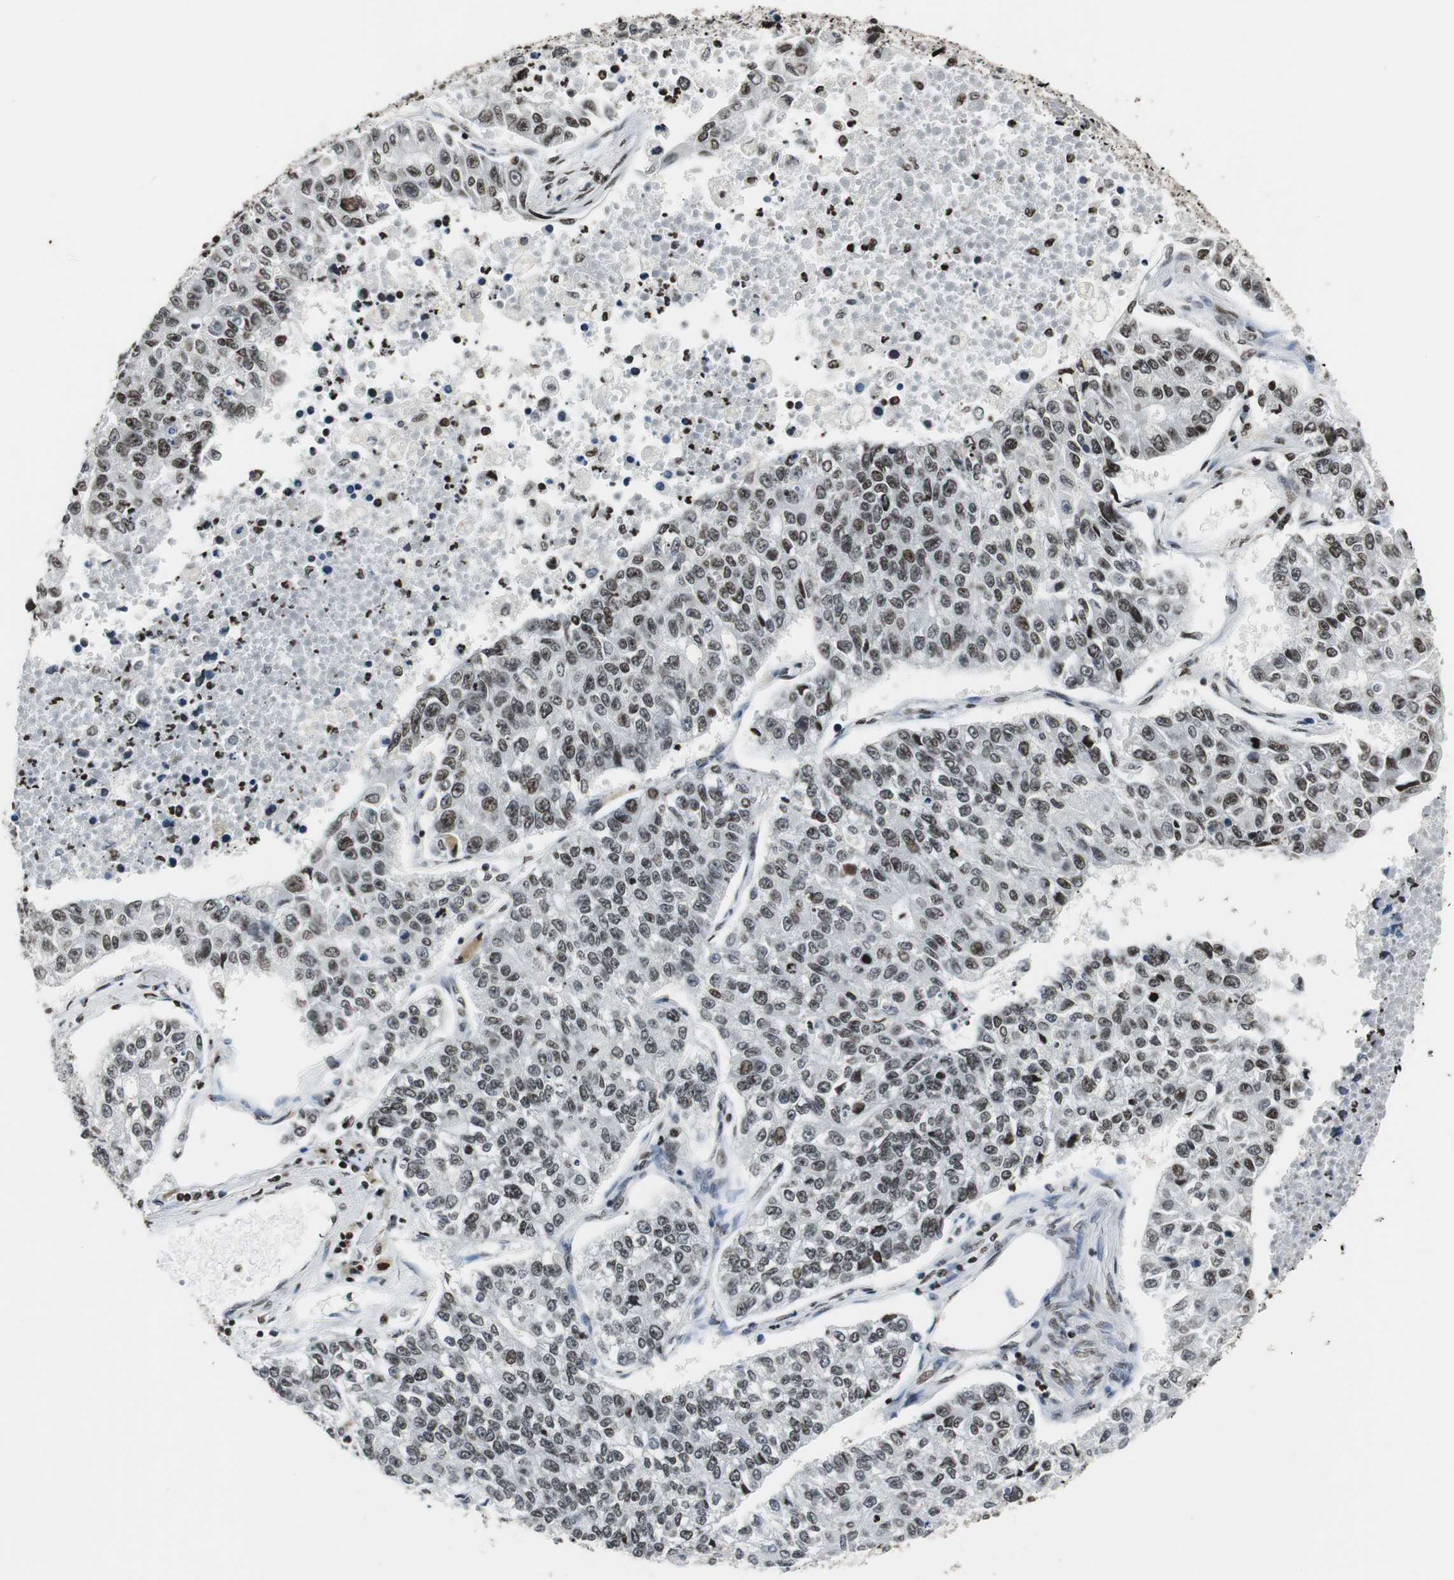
{"staining": {"intensity": "moderate", "quantity": ">75%", "location": "nuclear"}, "tissue": "lung cancer", "cell_type": "Tumor cells", "image_type": "cancer", "snomed": [{"axis": "morphology", "description": "Adenocarcinoma, NOS"}, {"axis": "topography", "description": "Lung"}], "caption": "Immunohistochemical staining of lung cancer exhibits medium levels of moderate nuclear protein positivity in approximately >75% of tumor cells. The protein is shown in brown color, while the nuclei are stained blue.", "gene": "PAXIP1", "patient": {"sex": "male", "age": 49}}